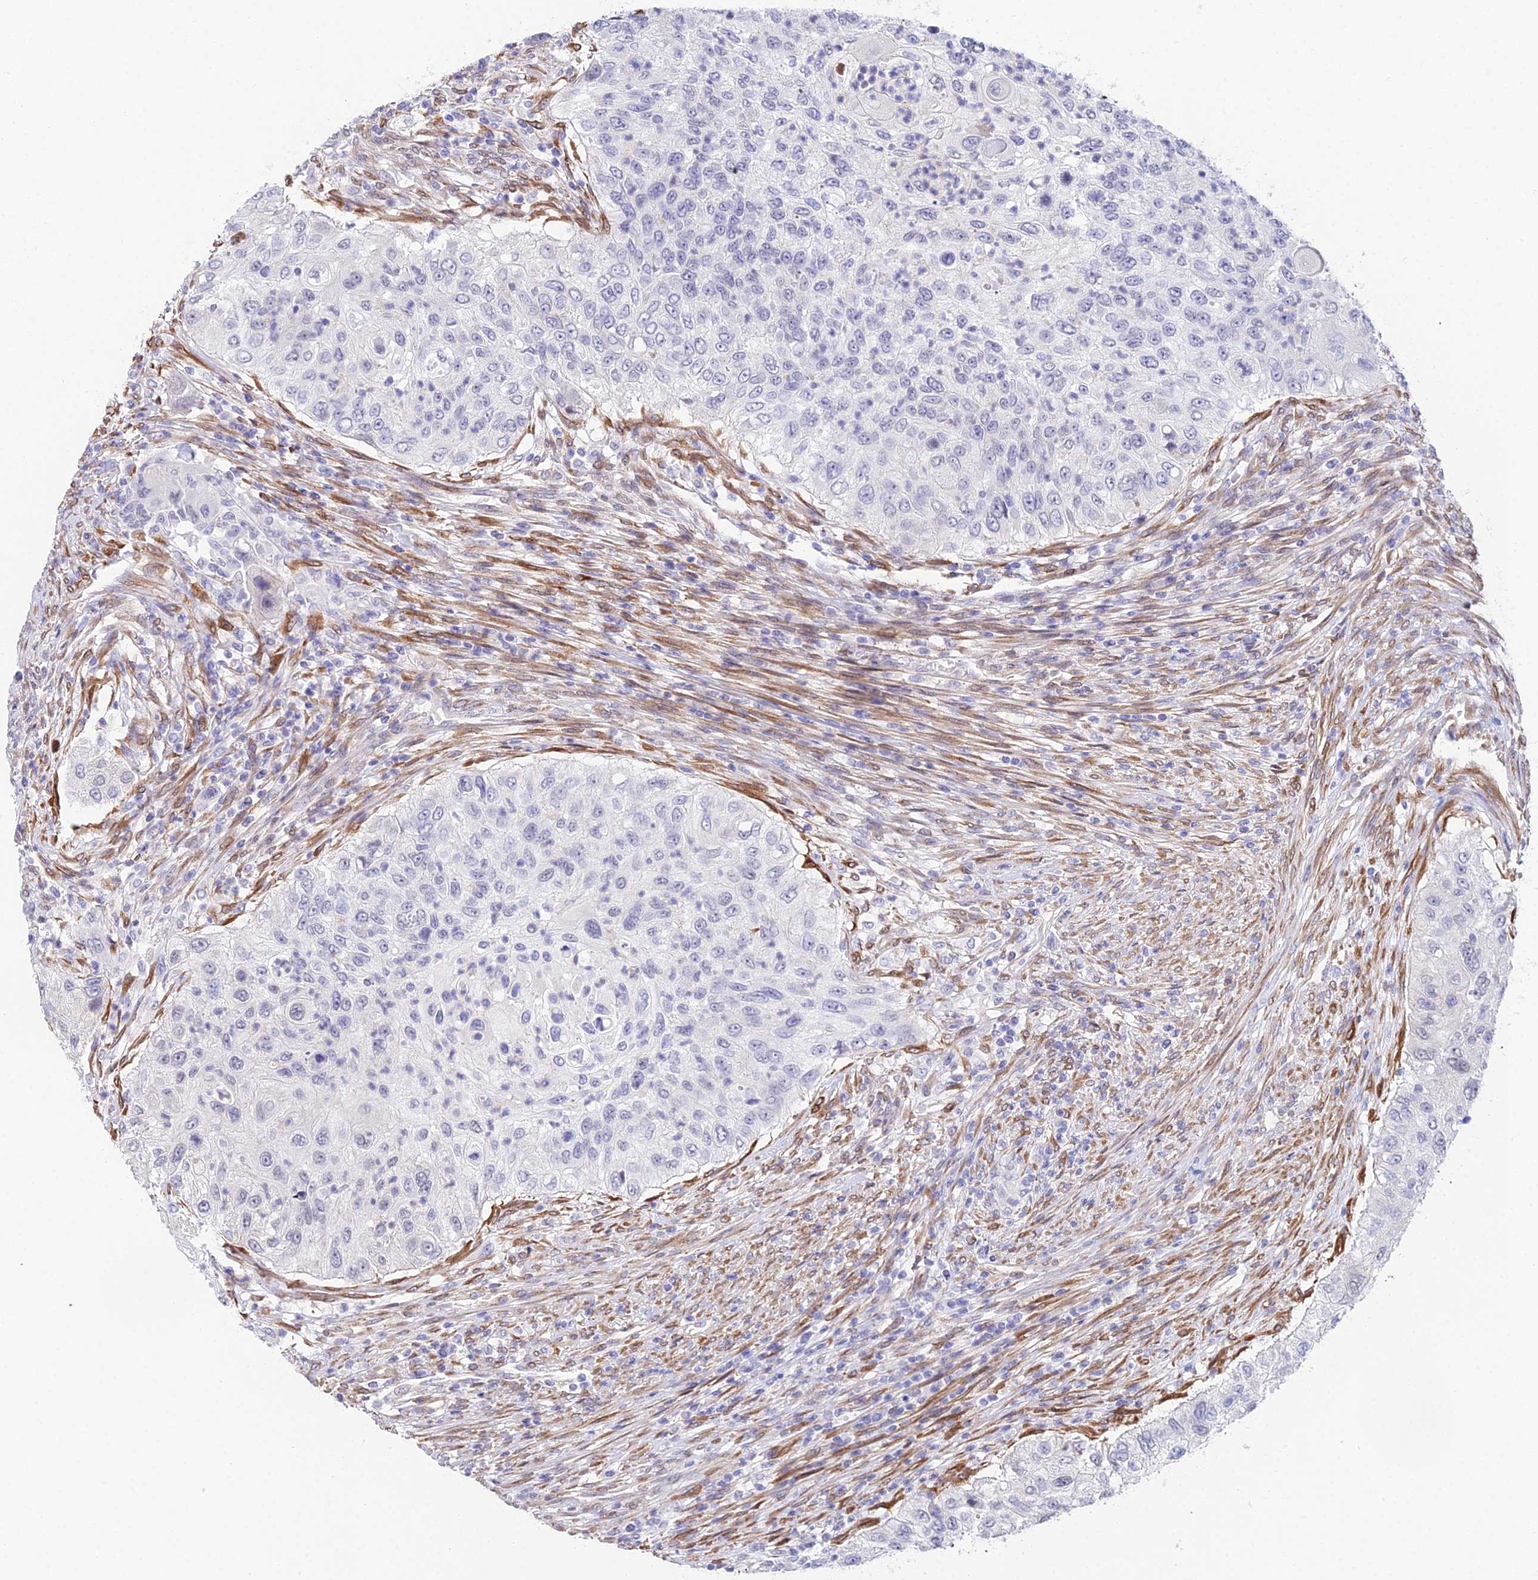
{"staining": {"intensity": "negative", "quantity": "none", "location": "none"}, "tissue": "urothelial cancer", "cell_type": "Tumor cells", "image_type": "cancer", "snomed": [{"axis": "morphology", "description": "Urothelial carcinoma, High grade"}, {"axis": "topography", "description": "Urinary bladder"}], "caption": "The immunohistochemistry (IHC) micrograph has no significant staining in tumor cells of high-grade urothelial carcinoma tissue. (DAB (3,3'-diaminobenzidine) immunohistochemistry with hematoxylin counter stain).", "gene": "MXRA7", "patient": {"sex": "female", "age": 60}}